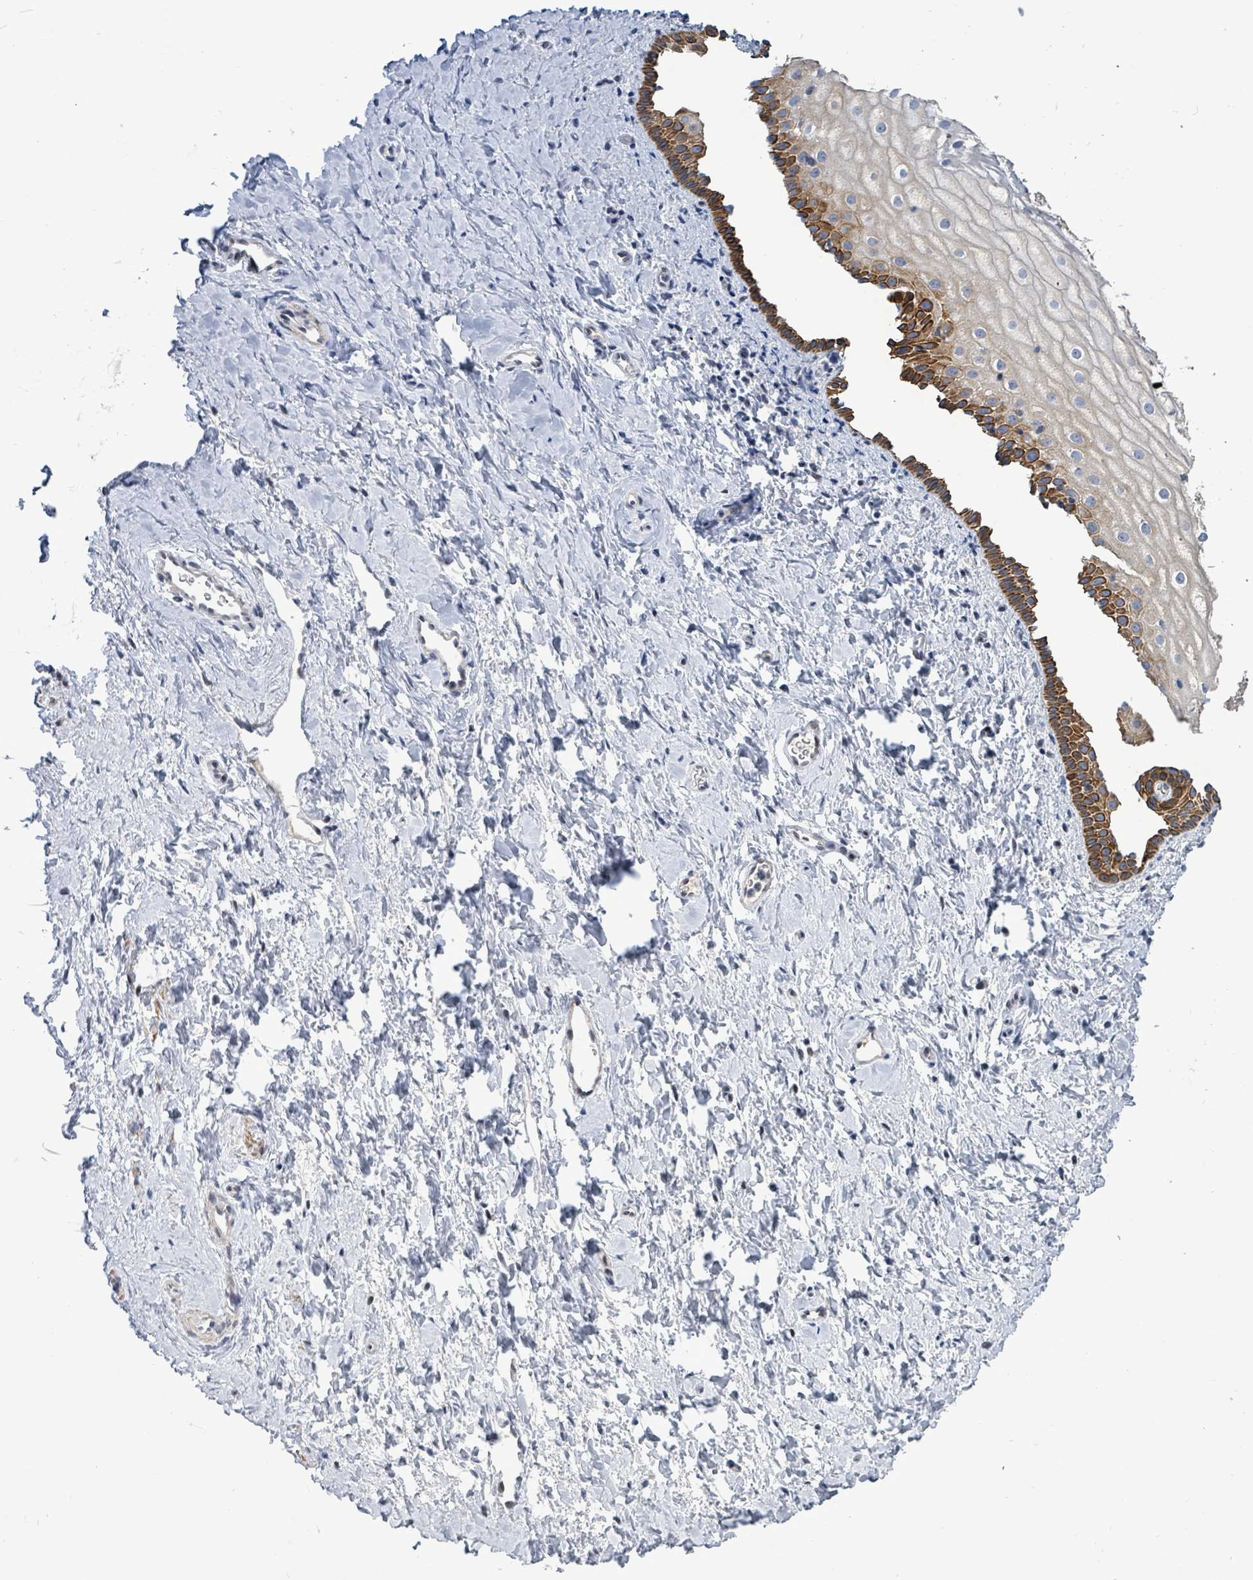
{"staining": {"intensity": "strong", "quantity": ">75%", "location": "cytoplasmic/membranous"}, "tissue": "vagina", "cell_type": "Squamous epithelial cells", "image_type": "normal", "snomed": [{"axis": "morphology", "description": "Normal tissue, NOS"}, {"axis": "topography", "description": "Vagina"}], "caption": "Immunohistochemical staining of benign vagina displays high levels of strong cytoplasmic/membranous positivity in approximately >75% of squamous epithelial cells.", "gene": "NTN3", "patient": {"sex": "female", "age": 56}}